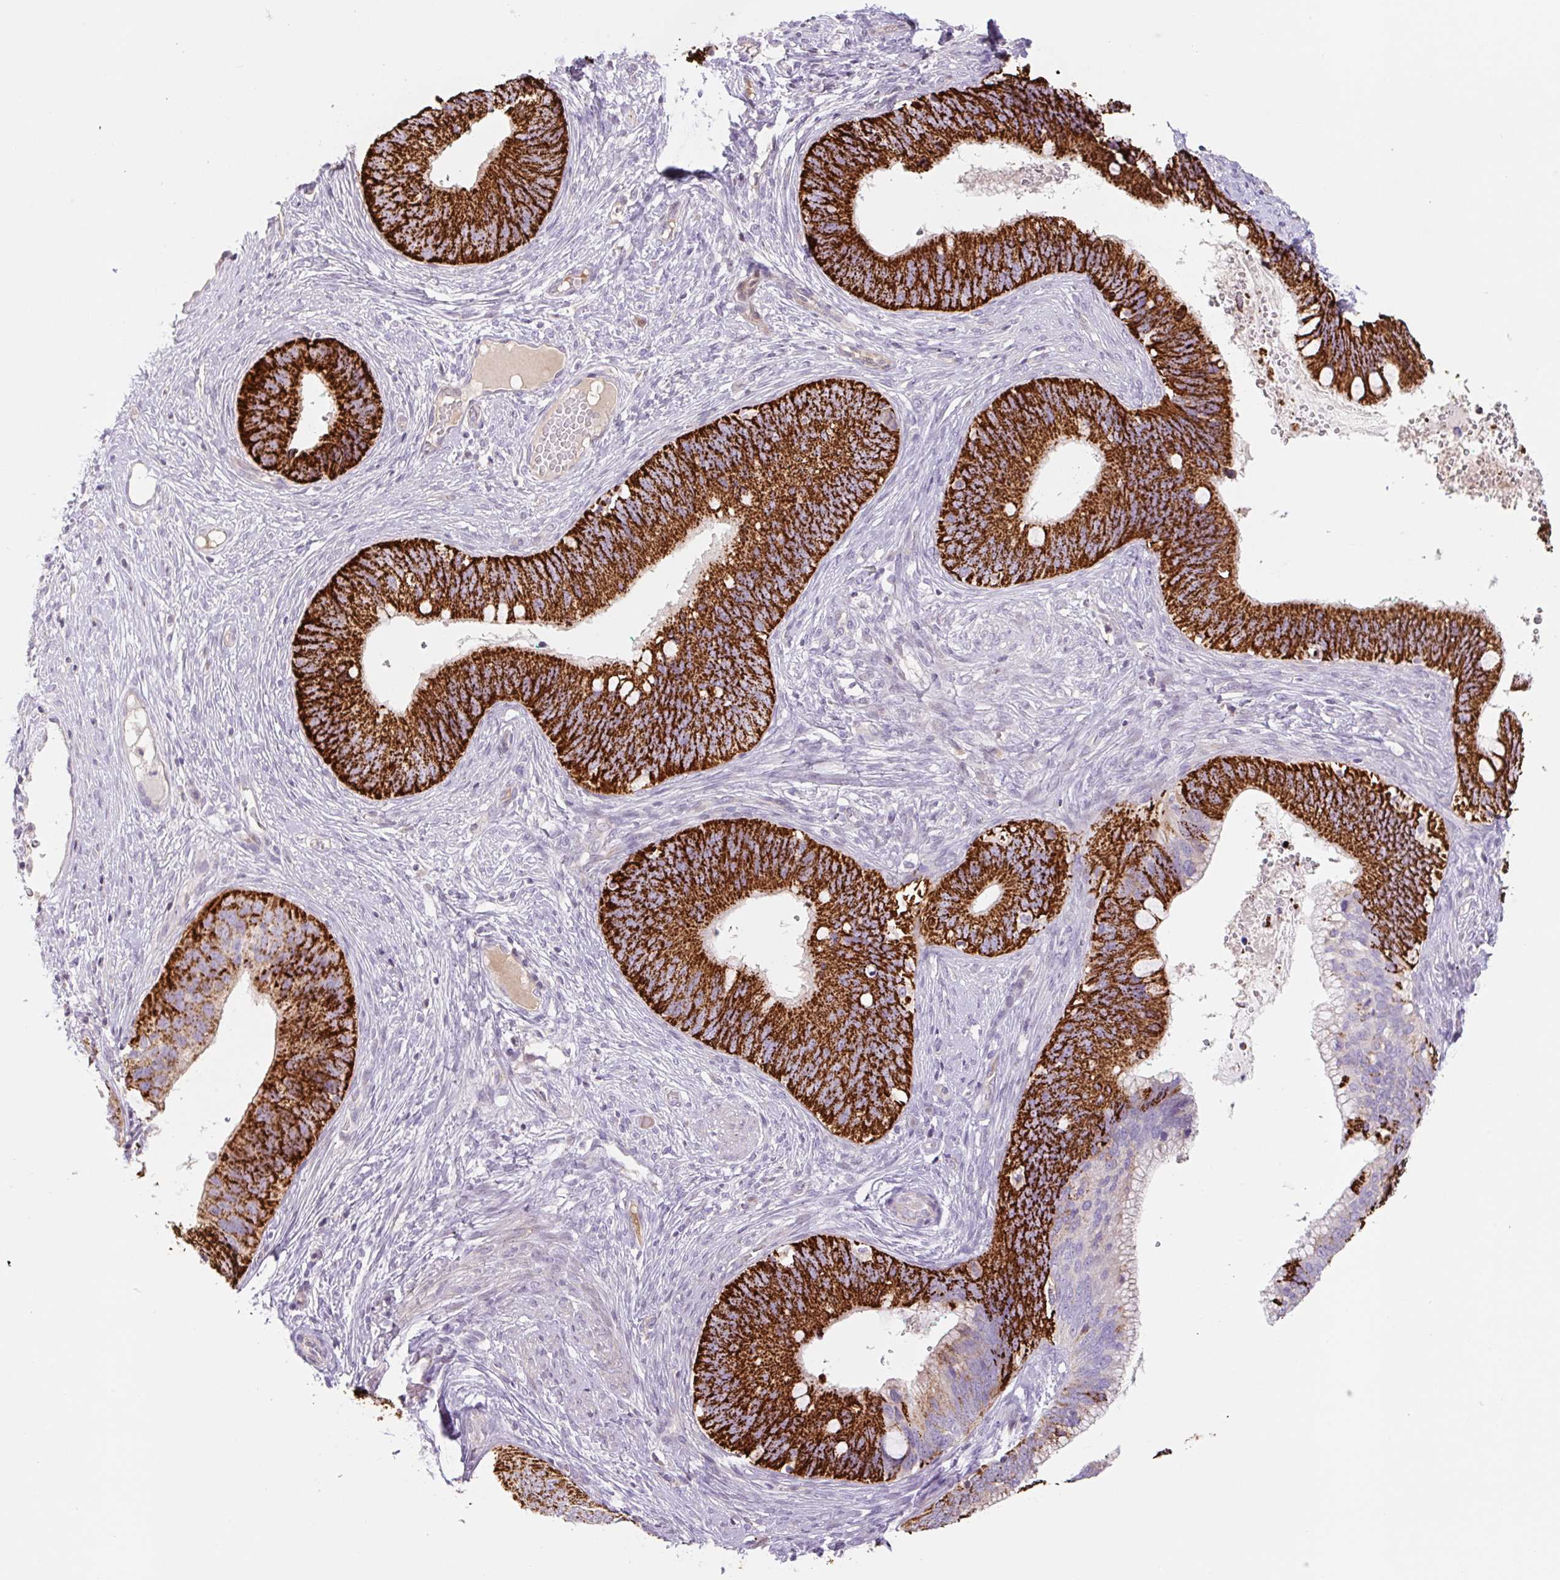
{"staining": {"intensity": "strong", "quantity": ">75%", "location": "cytoplasmic/membranous"}, "tissue": "cervical cancer", "cell_type": "Tumor cells", "image_type": "cancer", "snomed": [{"axis": "morphology", "description": "Adenocarcinoma, NOS"}, {"axis": "topography", "description": "Cervix"}], "caption": "The micrograph demonstrates immunohistochemical staining of cervical cancer. There is strong cytoplasmic/membranous positivity is present in about >75% of tumor cells. (DAB (3,3'-diaminobenzidine) IHC, brown staining for protein, blue staining for nuclei).", "gene": "ZNF552", "patient": {"sex": "female", "age": 42}}